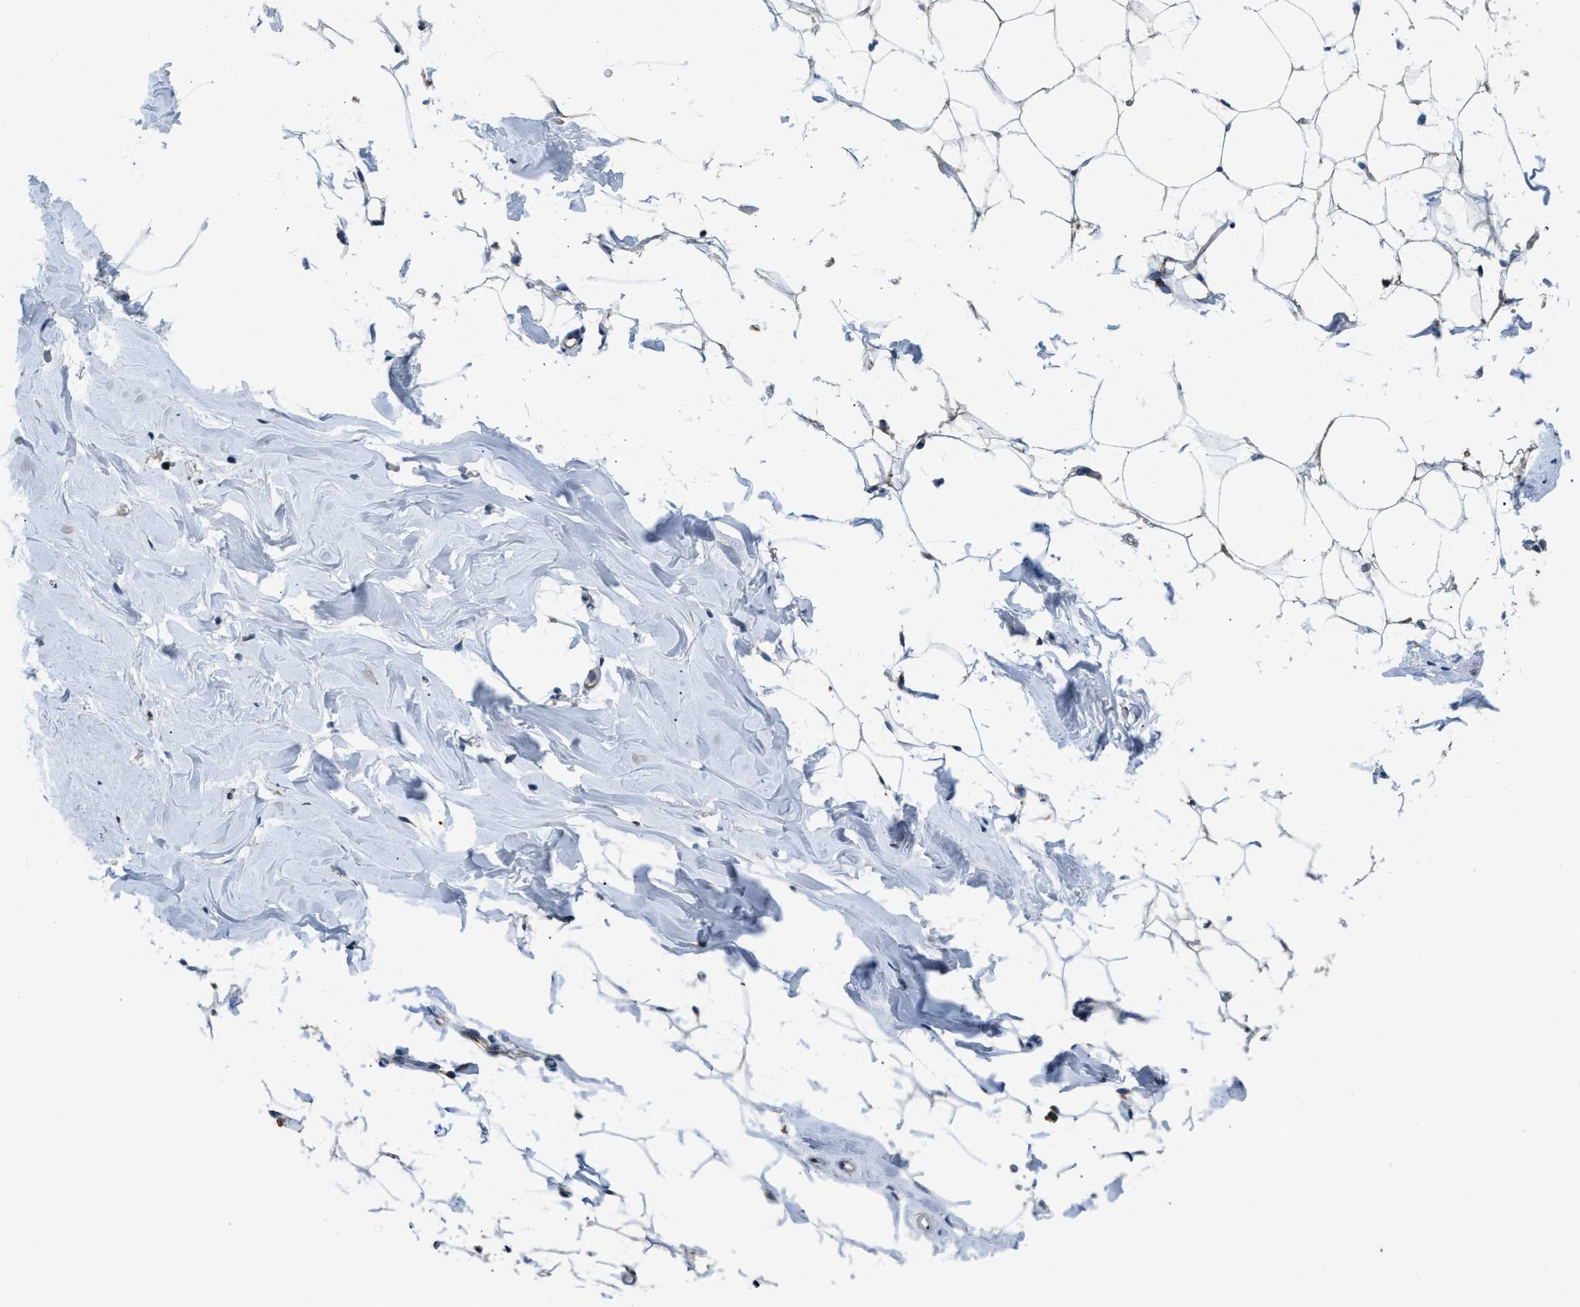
{"staining": {"intensity": "moderate", "quantity": "<25%", "location": "cytoplasmic/membranous"}, "tissue": "adipose tissue", "cell_type": "Adipocytes", "image_type": "normal", "snomed": [{"axis": "morphology", "description": "Normal tissue, NOS"}, {"axis": "topography", "description": "Breast"}, {"axis": "topography", "description": "Soft tissue"}], "caption": "High-magnification brightfield microscopy of normal adipose tissue stained with DAB (brown) and counterstained with hematoxylin (blue). adipocytes exhibit moderate cytoplasmic/membranous expression is seen in about<25% of cells. (Brightfield microscopy of DAB IHC at high magnification).", "gene": "GGCX", "patient": {"sex": "female", "age": 75}}